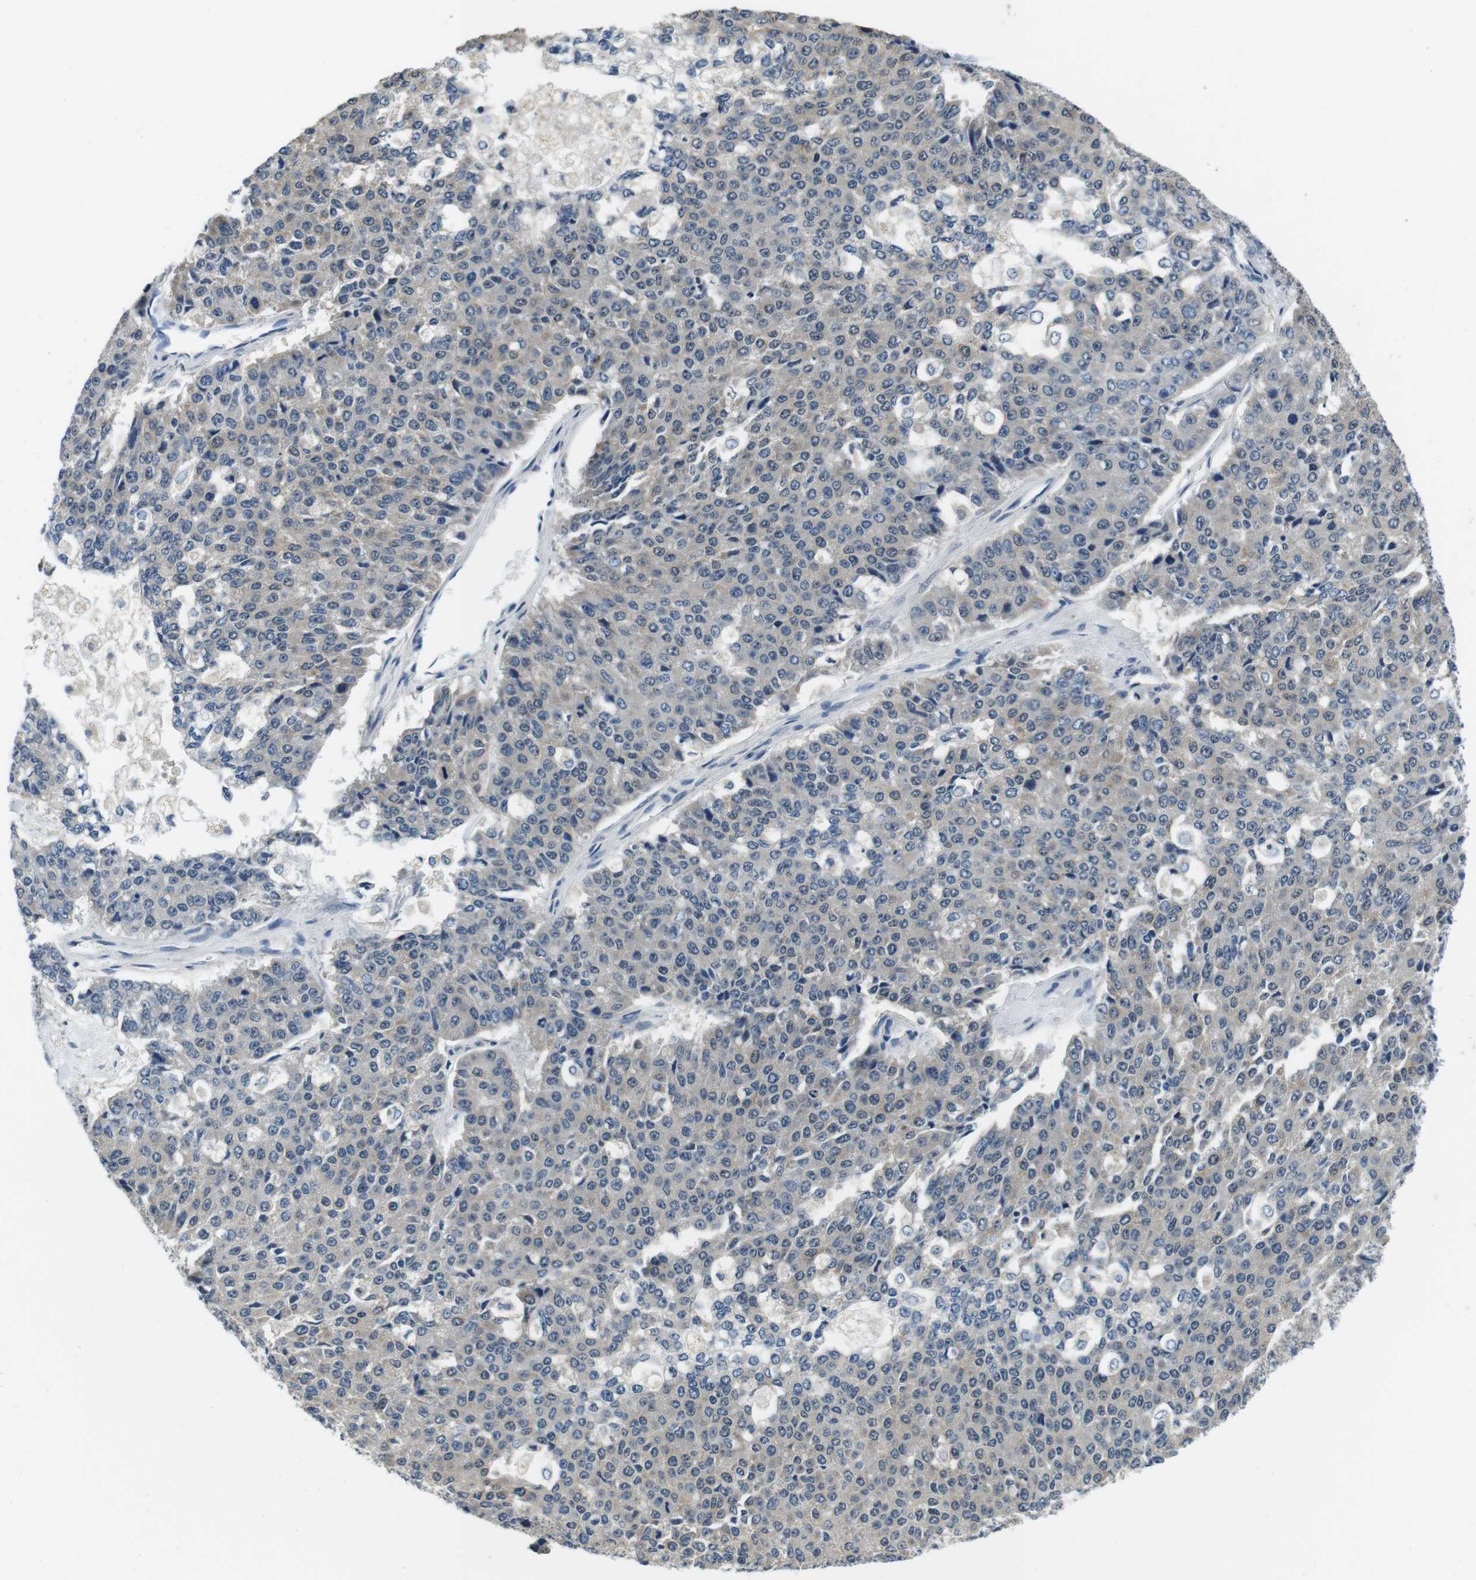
{"staining": {"intensity": "weak", "quantity": "<25%", "location": "cytoplasmic/membranous"}, "tissue": "pancreatic cancer", "cell_type": "Tumor cells", "image_type": "cancer", "snomed": [{"axis": "morphology", "description": "Adenocarcinoma, NOS"}, {"axis": "topography", "description": "Pancreas"}], "caption": "The micrograph displays no staining of tumor cells in pancreatic cancer (adenocarcinoma). (DAB IHC visualized using brightfield microscopy, high magnification).", "gene": "DTNA", "patient": {"sex": "male", "age": 50}}